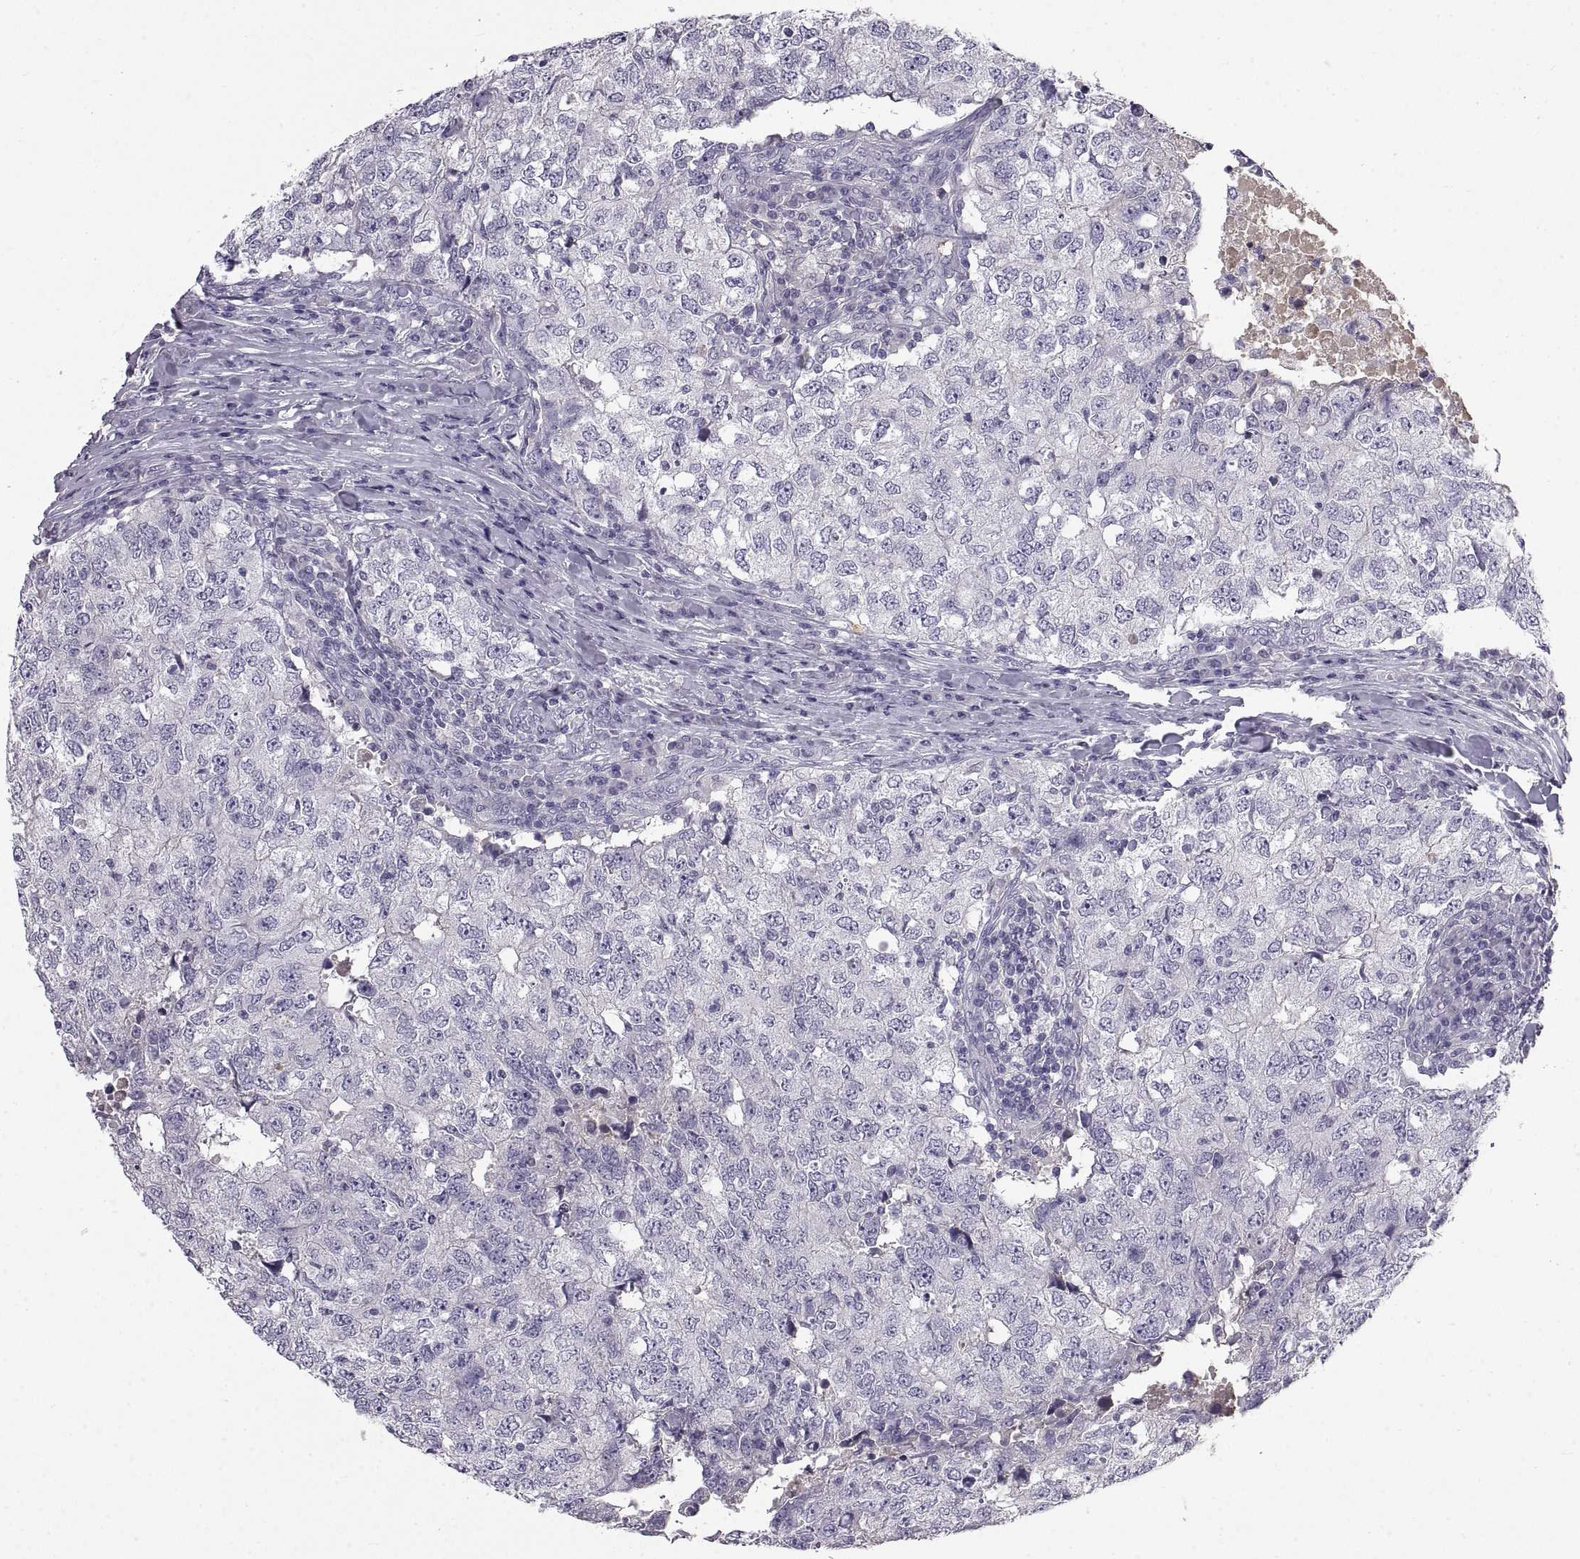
{"staining": {"intensity": "negative", "quantity": "none", "location": "none"}, "tissue": "breast cancer", "cell_type": "Tumor cells", "image_type": "cancer", "snomed": [{"axis": "morphology", "description": "Duct carcinoma"}, {"axis": "topography", "description": "Breast"}], "caption": "There is no significant positivity in tumor cells of breast cancer.", "gene": "ADAM32", "patient": {"sex": "female", "age": 30}}